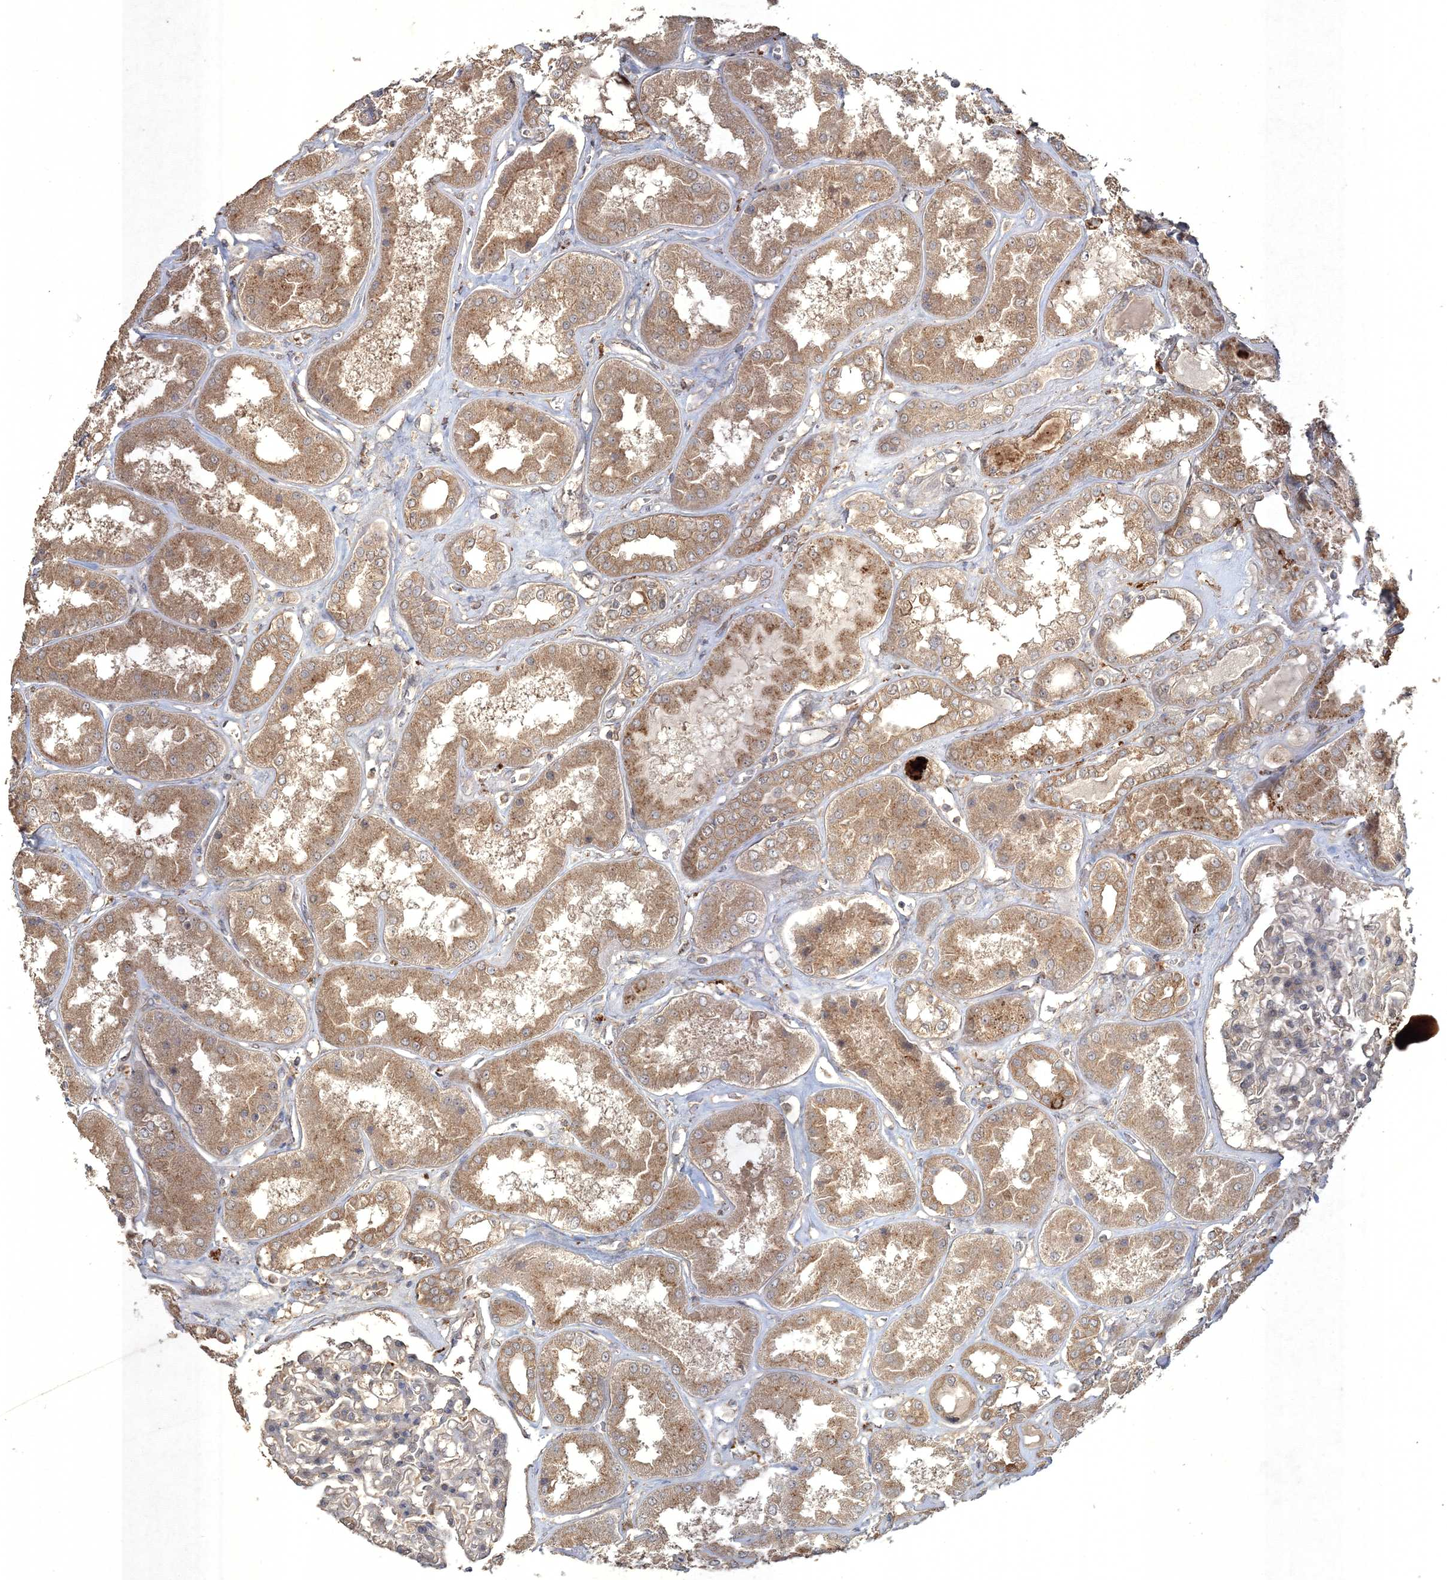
{"staining": {"intensity": "weak", "quantity": "<25%", "location": "cytoplasmic/membranous"}, "tissue": "kidney", "cell_type": "Cells in glomeruli", "image_type": "normal", "snomed": [{"axis": "morphology", "description": "Normal tissue, NOS"}, {"axis": "topography", "description": "Kidney"}], "caption": "The immunohistochemistry (IHC) histopathology image has no significant positivity in cells in glomeruli of kidney. (DAB (3,3'-diaminobenzidine) immunohistochemistry with hematoxylin counter stain).", "gene": "SPRY1", "patient": {"sex": "female", "age": 56}}